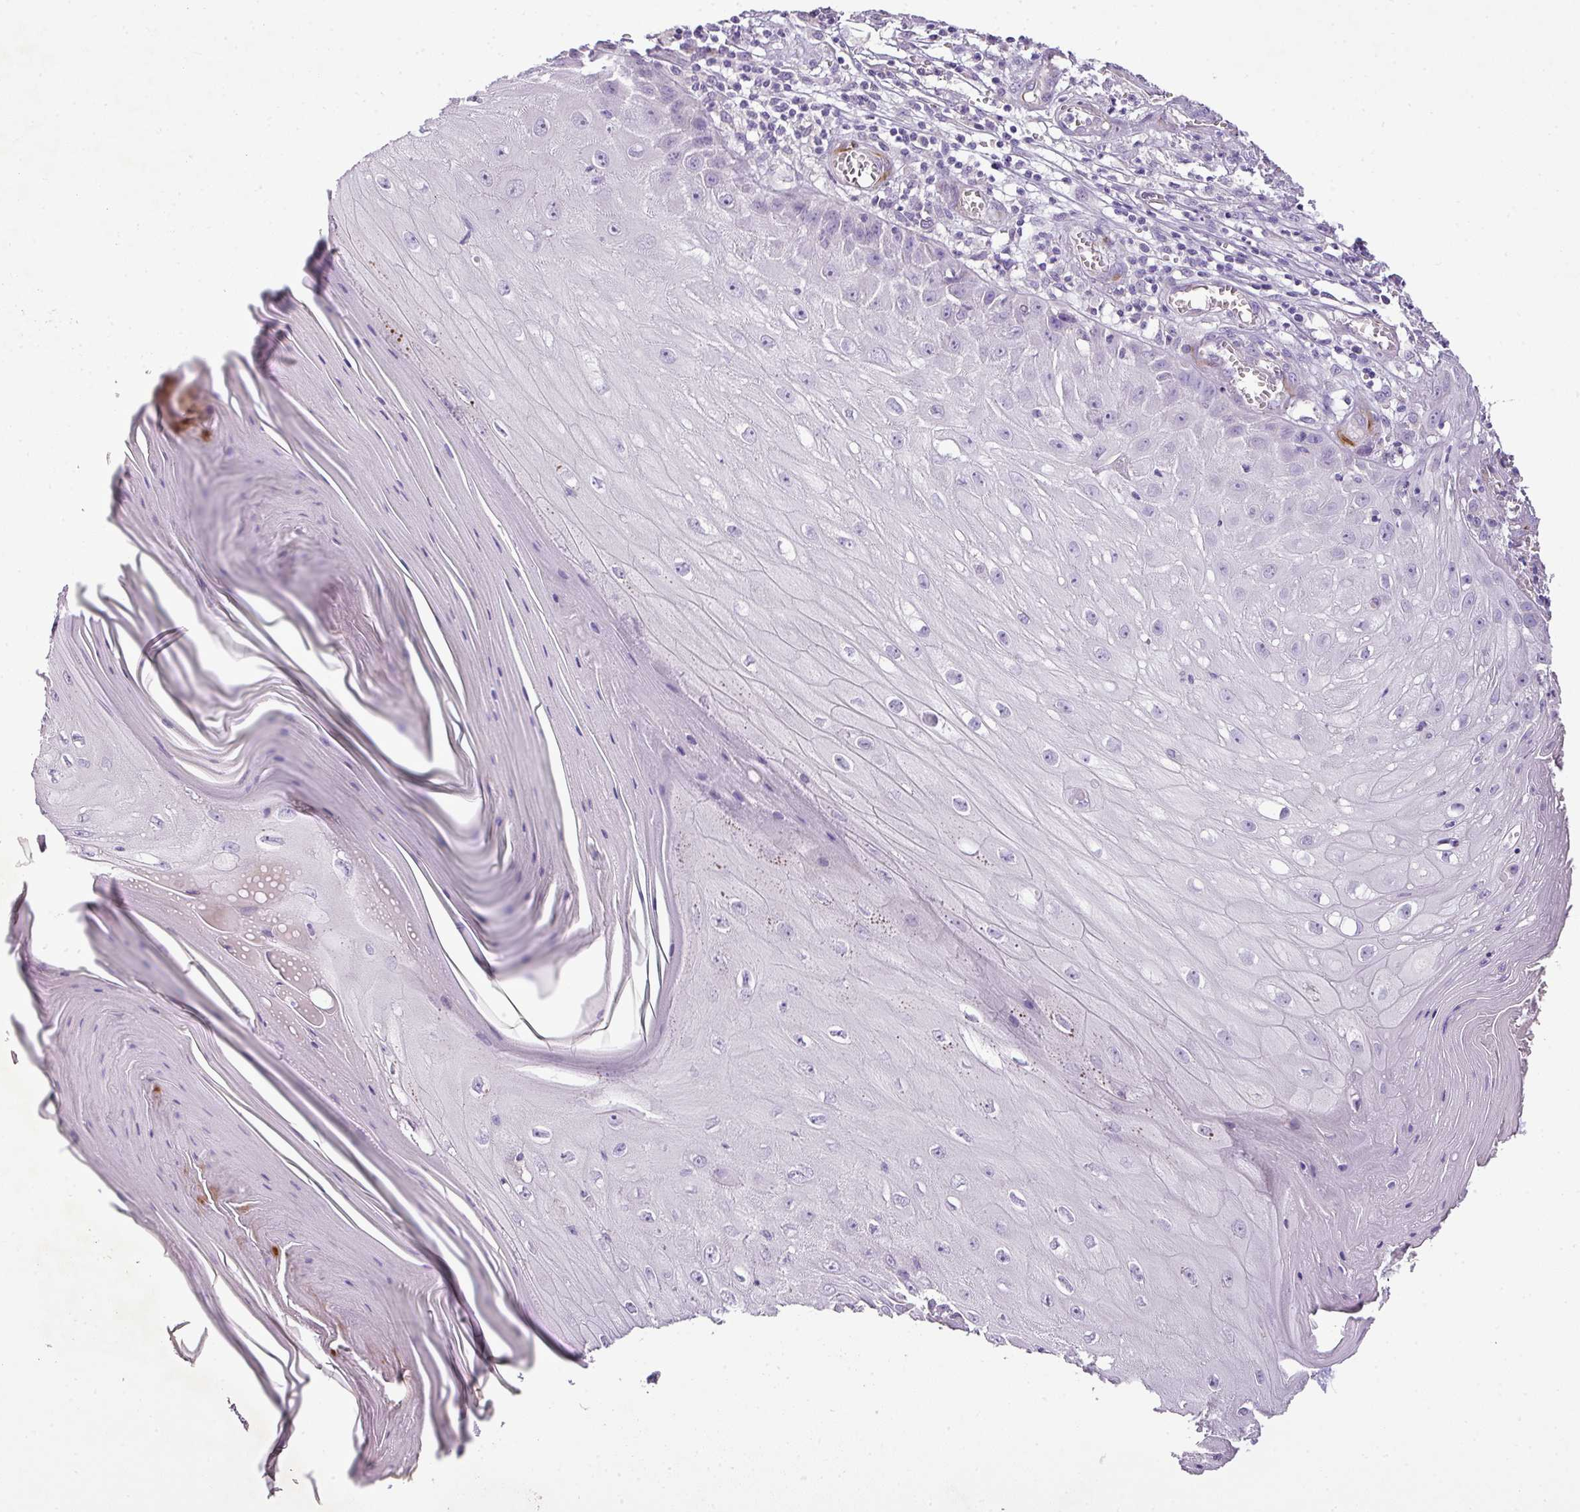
{"staining": {"intensity": "negative", "quantity": "none", "location": "none"}, "tissue": "skin cancer", "cell_type": "Tumor cells", "image_type": "cancer", "snomed": [{"axis": "morphology", "description": "Squamous cell carcinoma, NOS"}, {"axis": "topography", "description": "Skin"}], "caption": "Image shows no protein expression in tumor cells of skin cancer (squamous cell carcinoma) tissue.", "gene": "ENSG00000273748", "patient": {"sex": "female", "age": 73}}